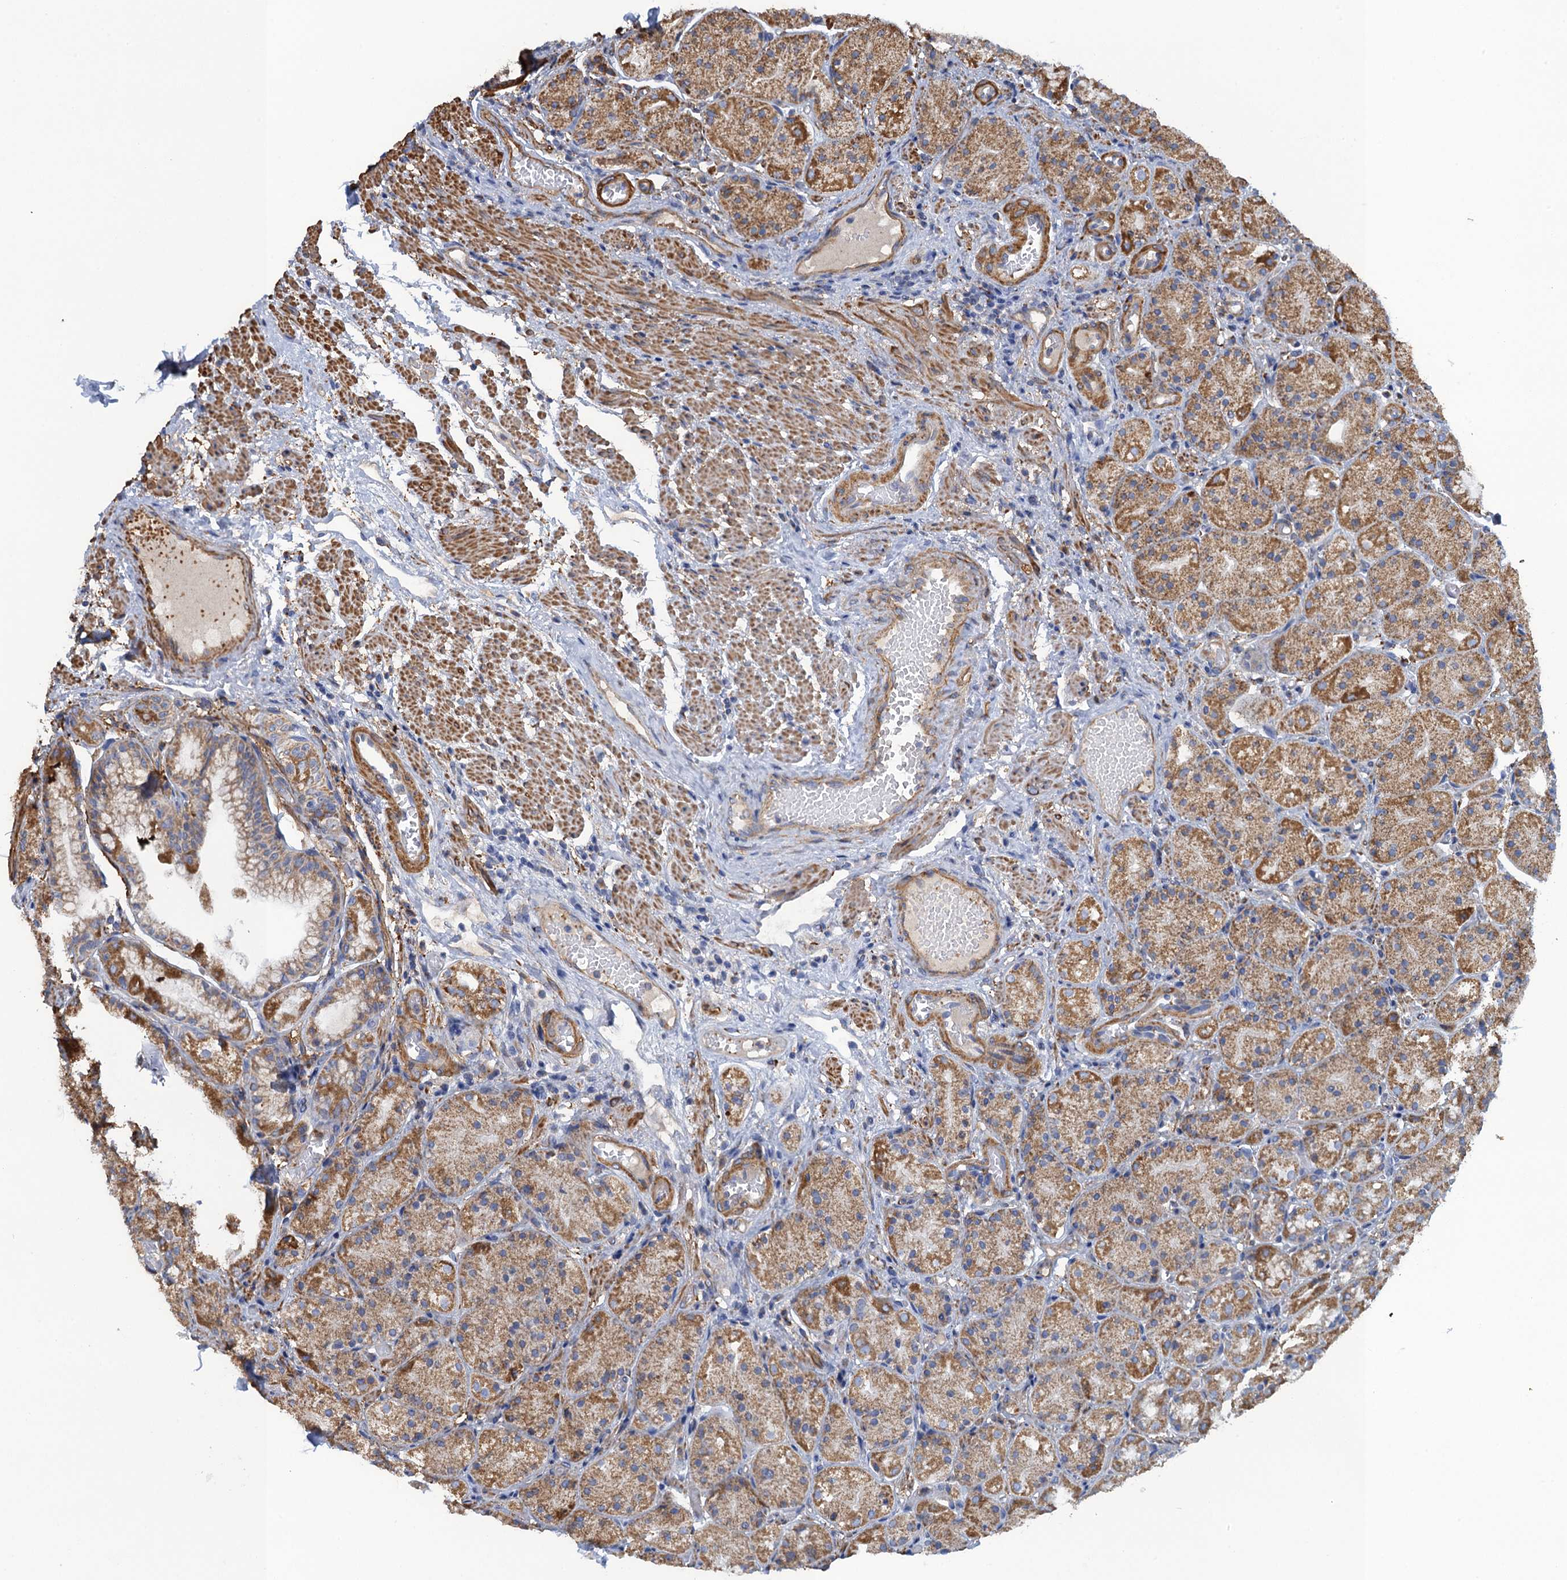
{"staining": {"intensity": "moderate", "quantity": "25%-75%", "location": "cytoplasmic/membranous"}, "tissue": "stomach", "cell_type": "Glandular cells", "image_type": "normal", "snomed": [{"axis": "morphology", "description": "Normal tissue, NOS"}, {"axis": "topography", "description": "Stomach, upper"}], "caption": "Protein staining demonstrates moderate cytoplasmic/membranous staining in about 25%-75% of glandular cells in benign stomach. The staining is performed using DAB (3,3'-diaminobenzidine) brown chromogen to label protein expression. The nuclei are counter-stained blue using hematoxylin.", "gene": "ENSG00000260643", "patient": {"sex": "male", "age": 72}}